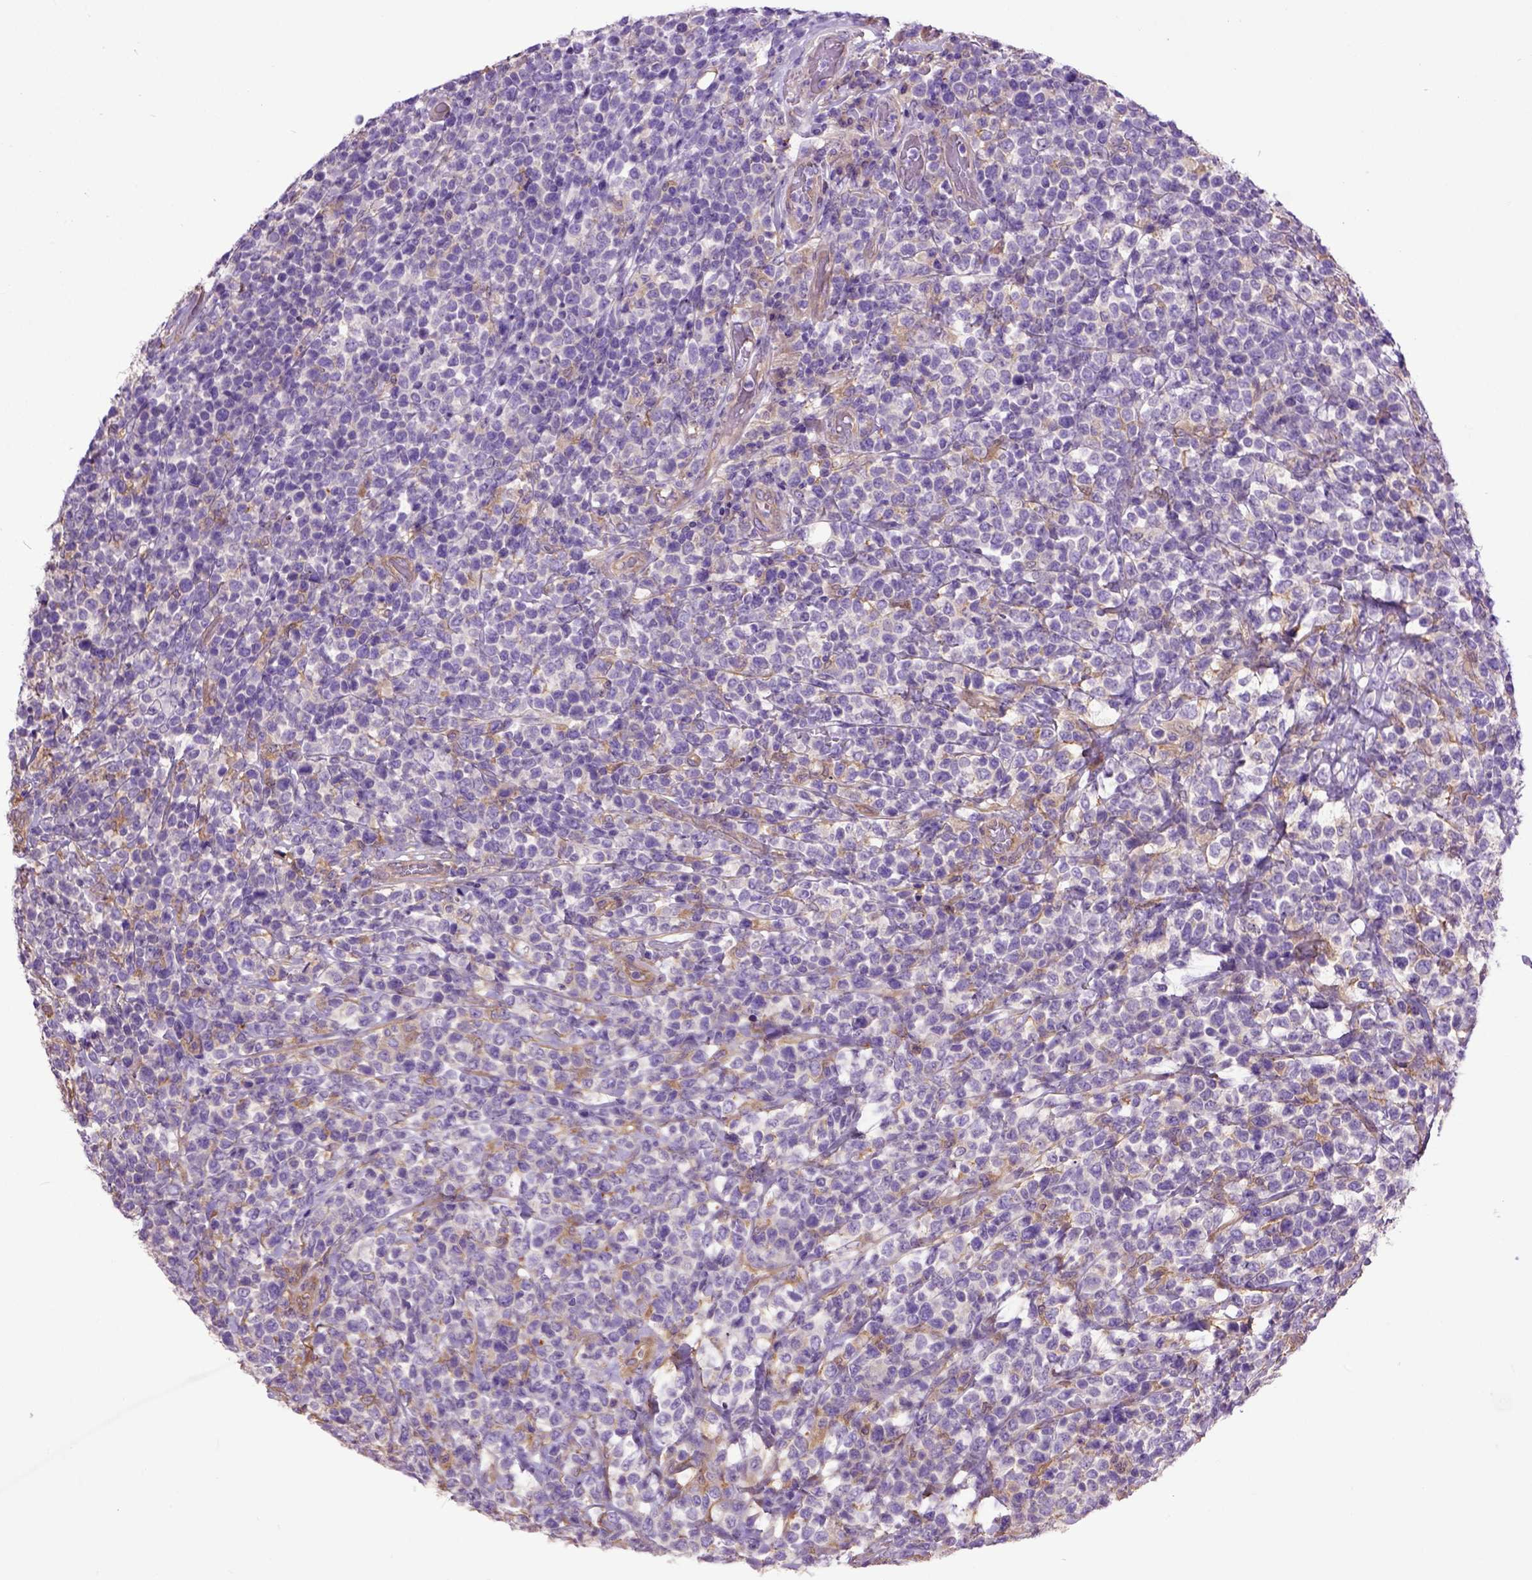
{"staining": {"intensity": "negative", "quantity": "none", "location": "none"}, "tissue": "lymphoma", "cell_type": "Tumor cells", "image_type": "cancer", "snomed": [{"axis": "morphology", "description": "Malignant lymphoma, non-Hodgkin's type, High grade"}, {"axis": "topography", "description": "Soft tissue"}], "caption": "High power microscopy image of an IHC histopathology image of lymphoma, revealing no significant positivity in tumor cells.", "gene": "SEMA4F", "patient": {"sex": "female", "age": 56}}